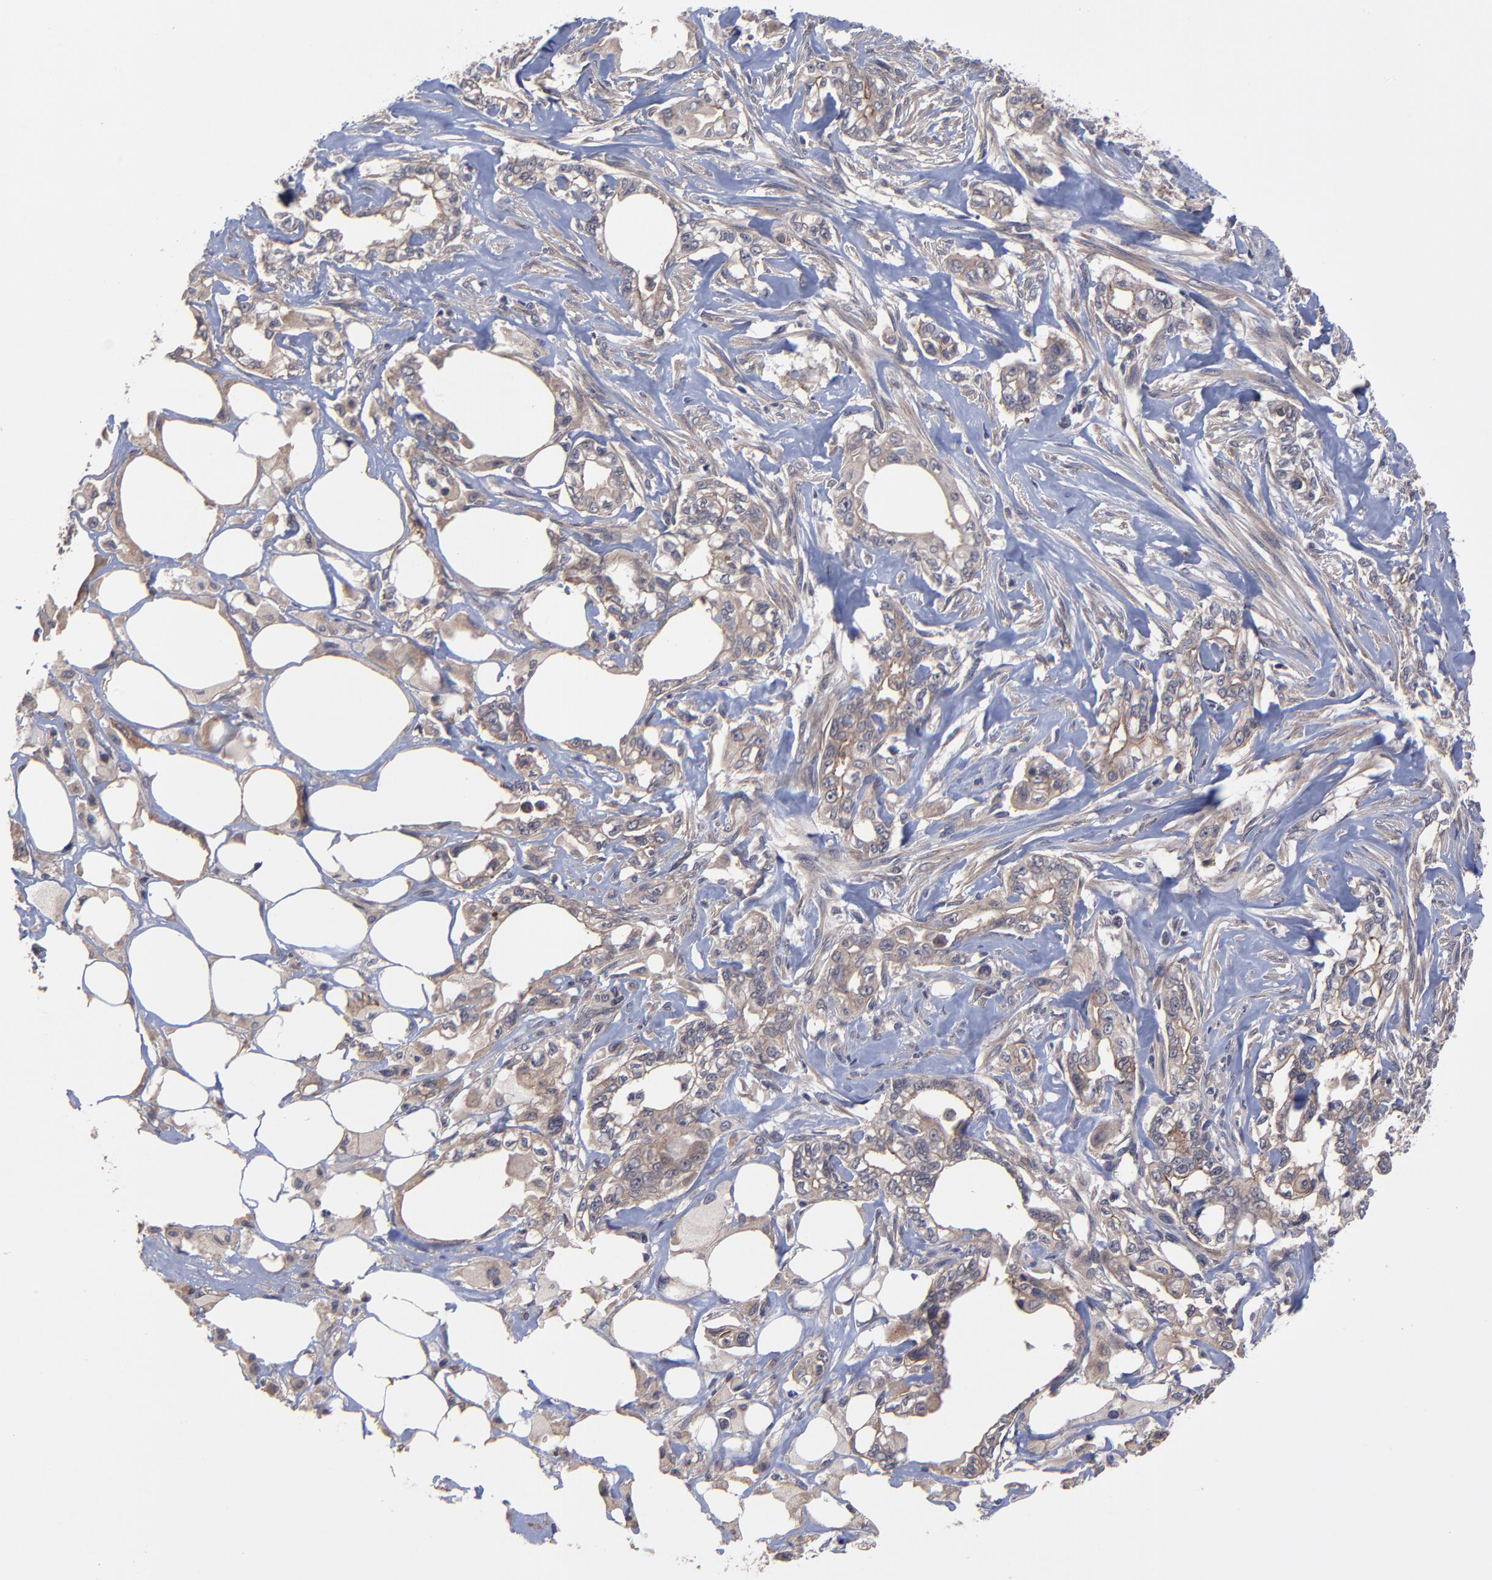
{"staining": {"intensity": "moderate", "quantity": ">75%", "location": "cytoplasmic/membranous"}, "tissue": "pancreatic cancer", "cell_type": "Tumor cells", "image_type": "cancer", "snomed": [{"axis": "morphology", "description": "Normal tissue, NOS"}, {"axis": "topography", "description": "Pancreas"}], "caption": "Immunohistochemistry image of pancreatic cancer stained for a protein (brown), which displays medium levels of moderate cytoplasmic/membranous expression in approximately >75% of tumor cells.", "gene": "ZNF780B", "patient": {"sex": "male", "age": 42}}